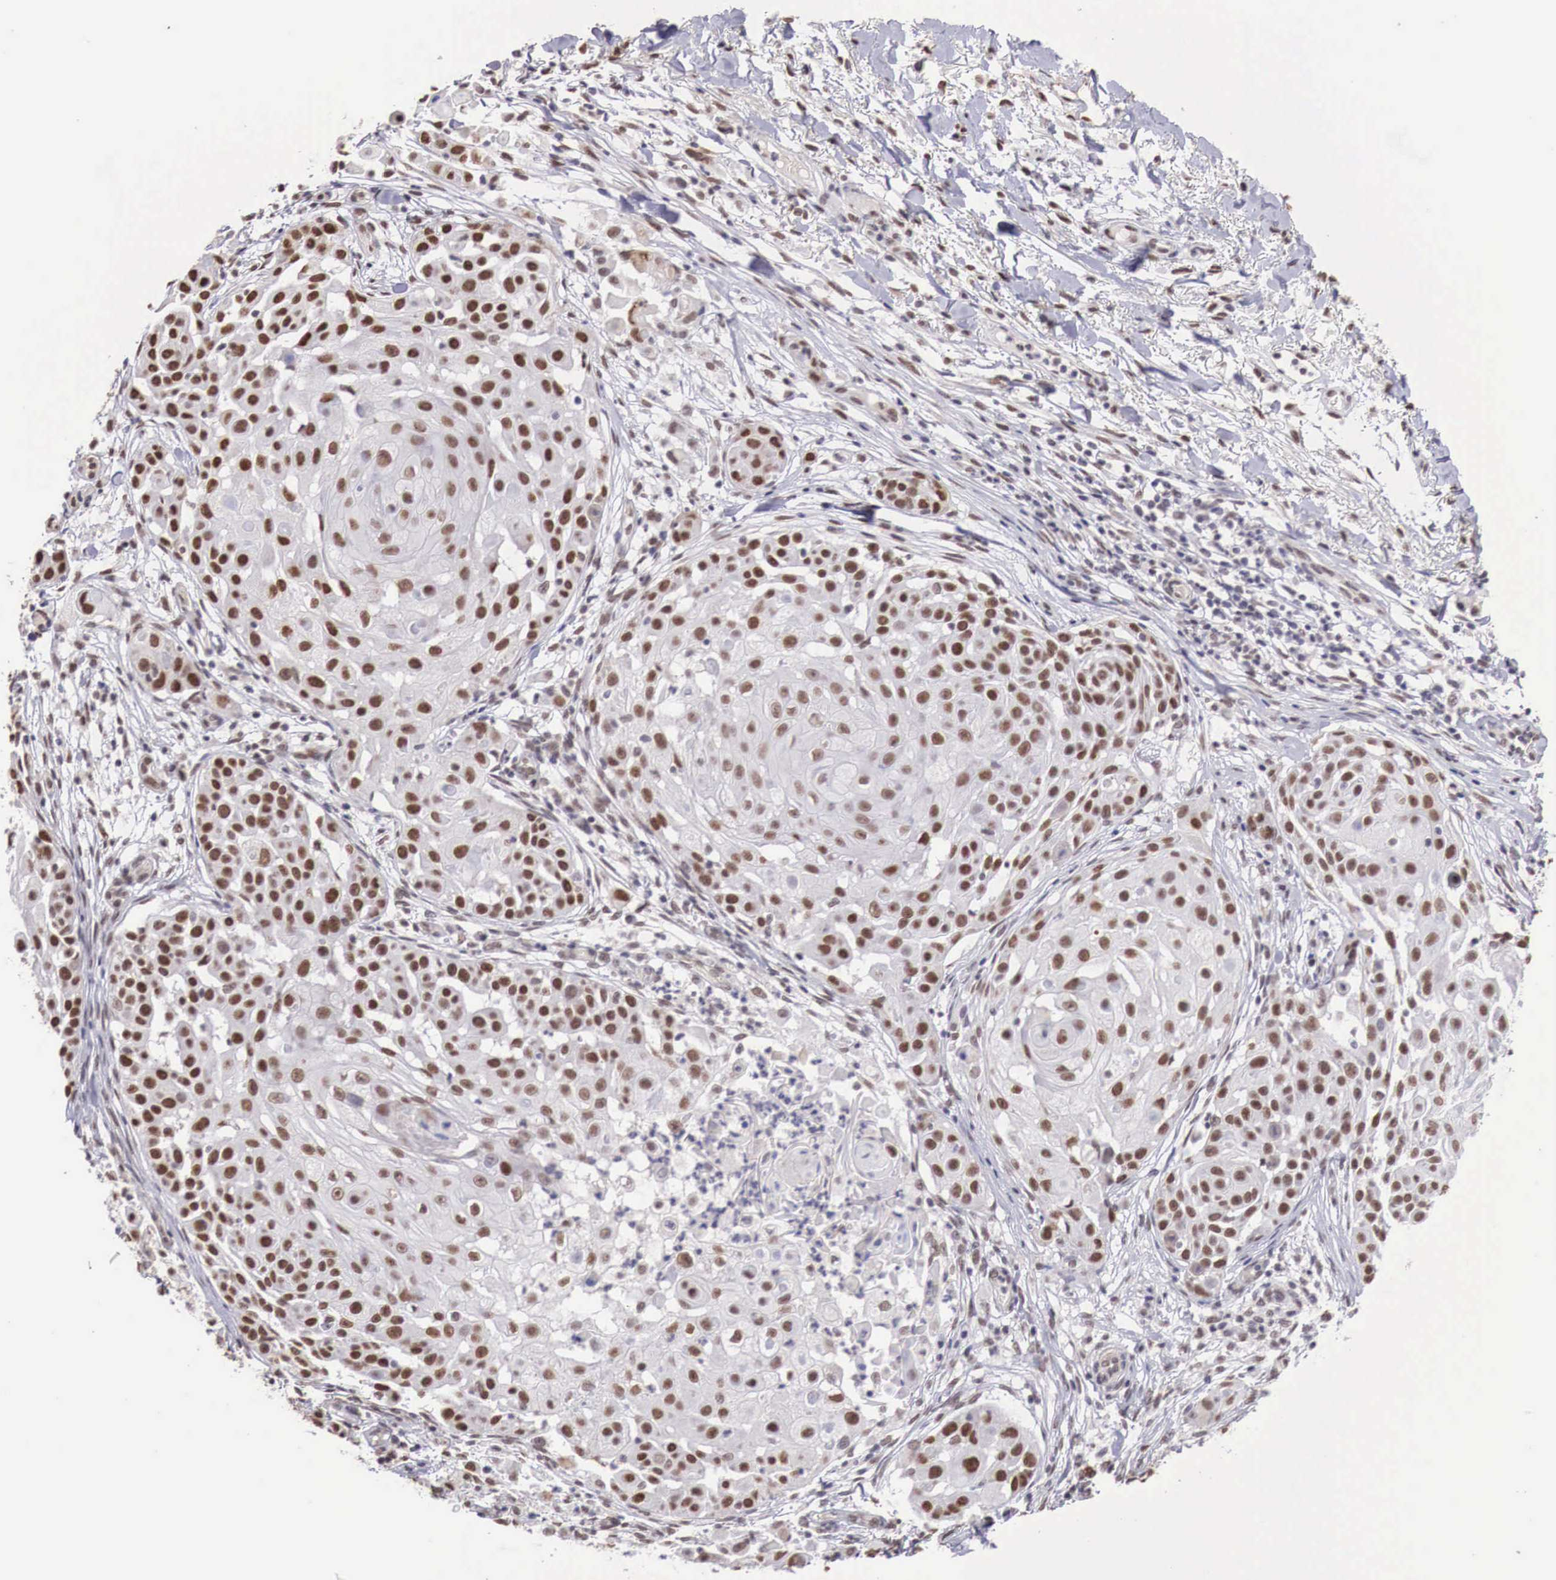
{"staining": {"intensity": "strong", "quantity": ">75%", "location": "nuclear"}, "tissue": "skin cancer", "cell_type": "Tumor cells", "image_type": "cancer", "snomed": [{"axis": "morphology", "description": "Squamous cell carcinoma, NOS"}, {"axis": "topography", "description": "Skin"}], "caption": "Protein staining demonstrates strong nuclear positivity in approximately >75% of tumor cells in skin cancer (squamous cell carcinoma).", "gene": "FOXP2", "patient": {"sex": "female", "age": 57}}